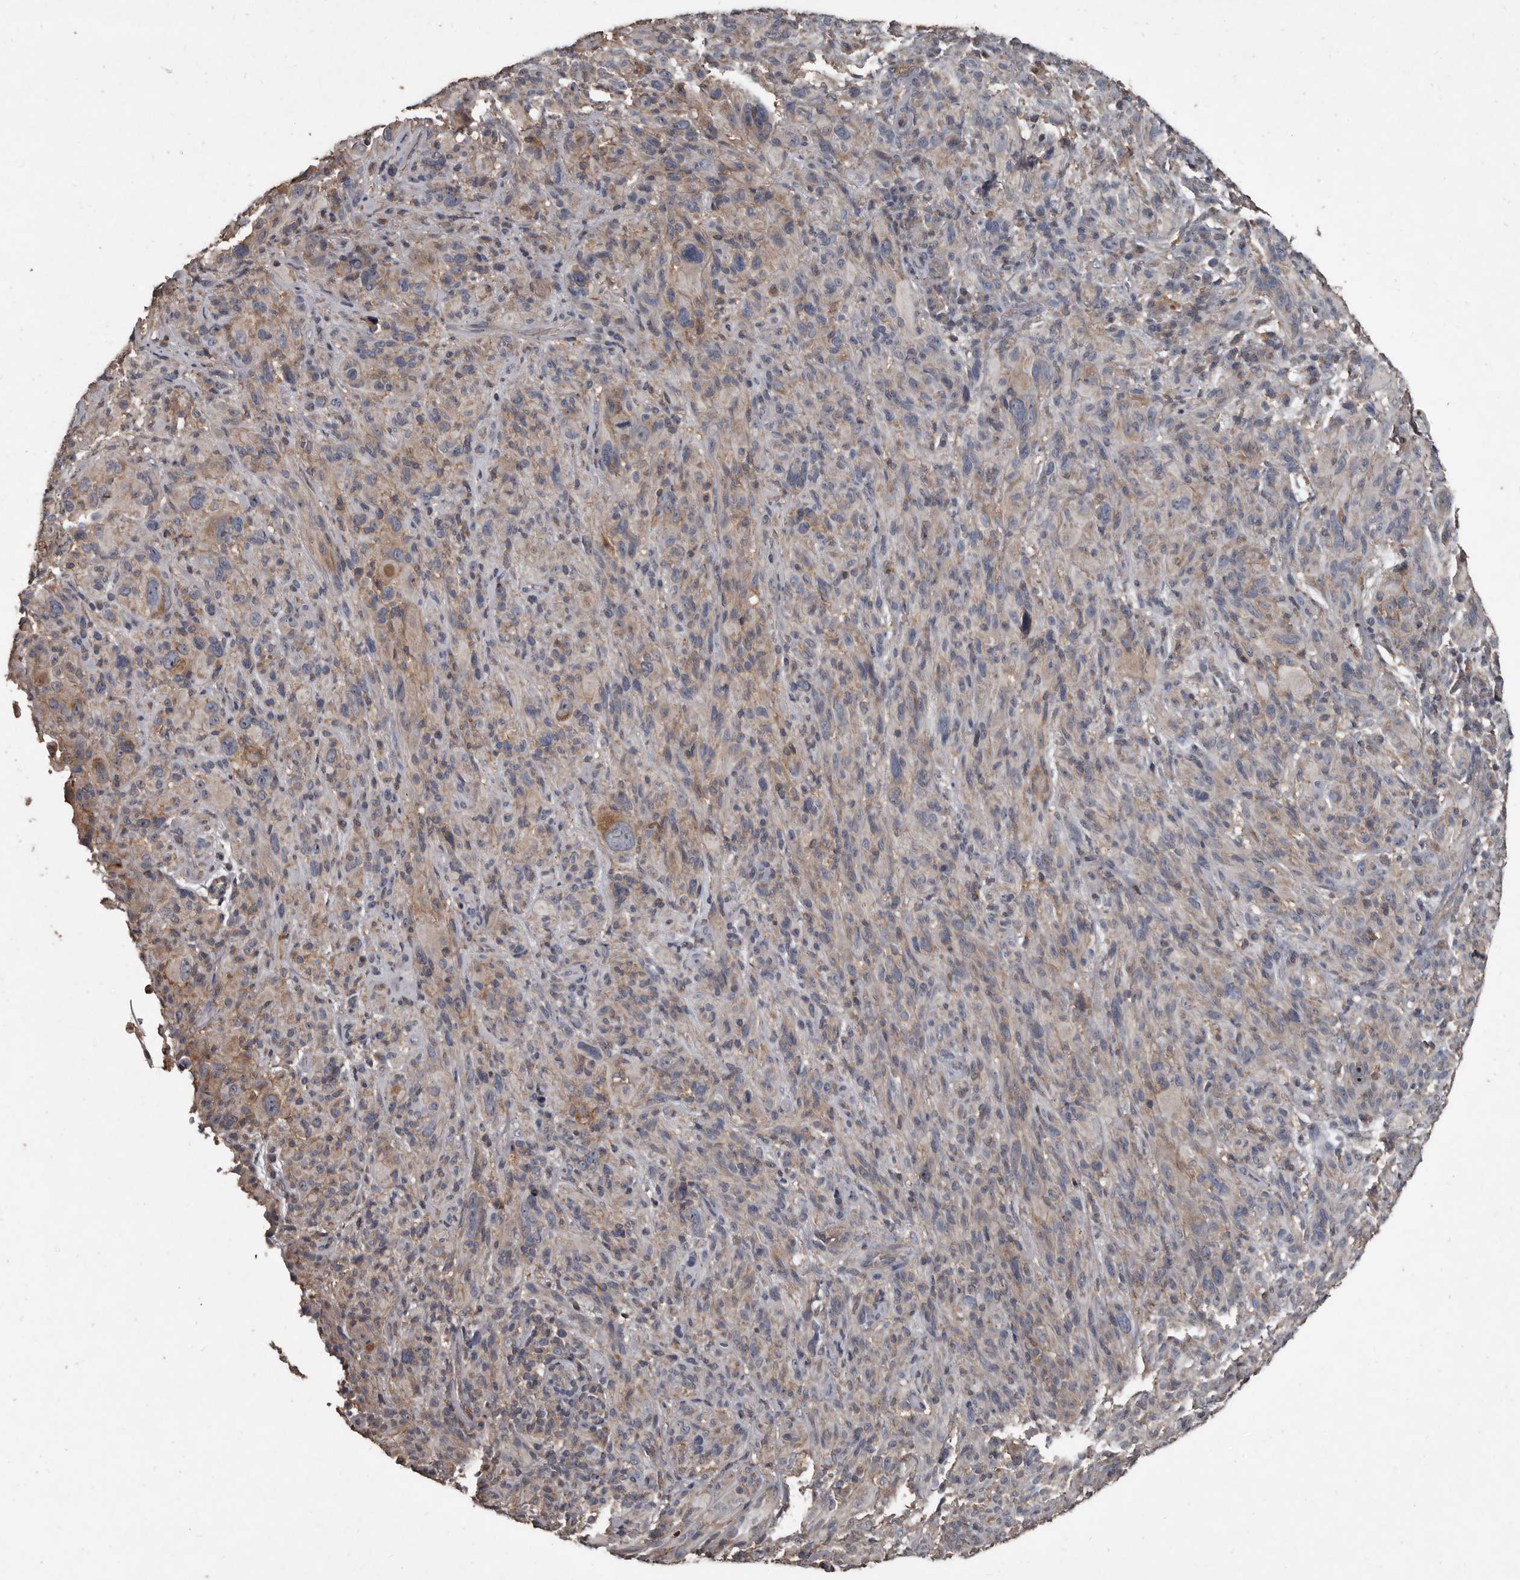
{"staining": {"intensity": "weak", "quantity": "<25%", "location": "cytoplasmic/membranous"}, "tissue": "melanoma", "cell_type": "Tumor cells", "image_type": "cancer", "snomed": [{"axis": "morphology", "description": "Malignant melanoma, NOS"}, {"axis": "topography", "description": "Skin of head"}], "caption": "This photomicrograph is of melanoma stained with immunohistochemistry to label a protein in brown with the nuclei are counter-stained blue. There is no staining in tumor cells.", "gene": "GREB1", "patient": {"sex": "male", "age": 96}}